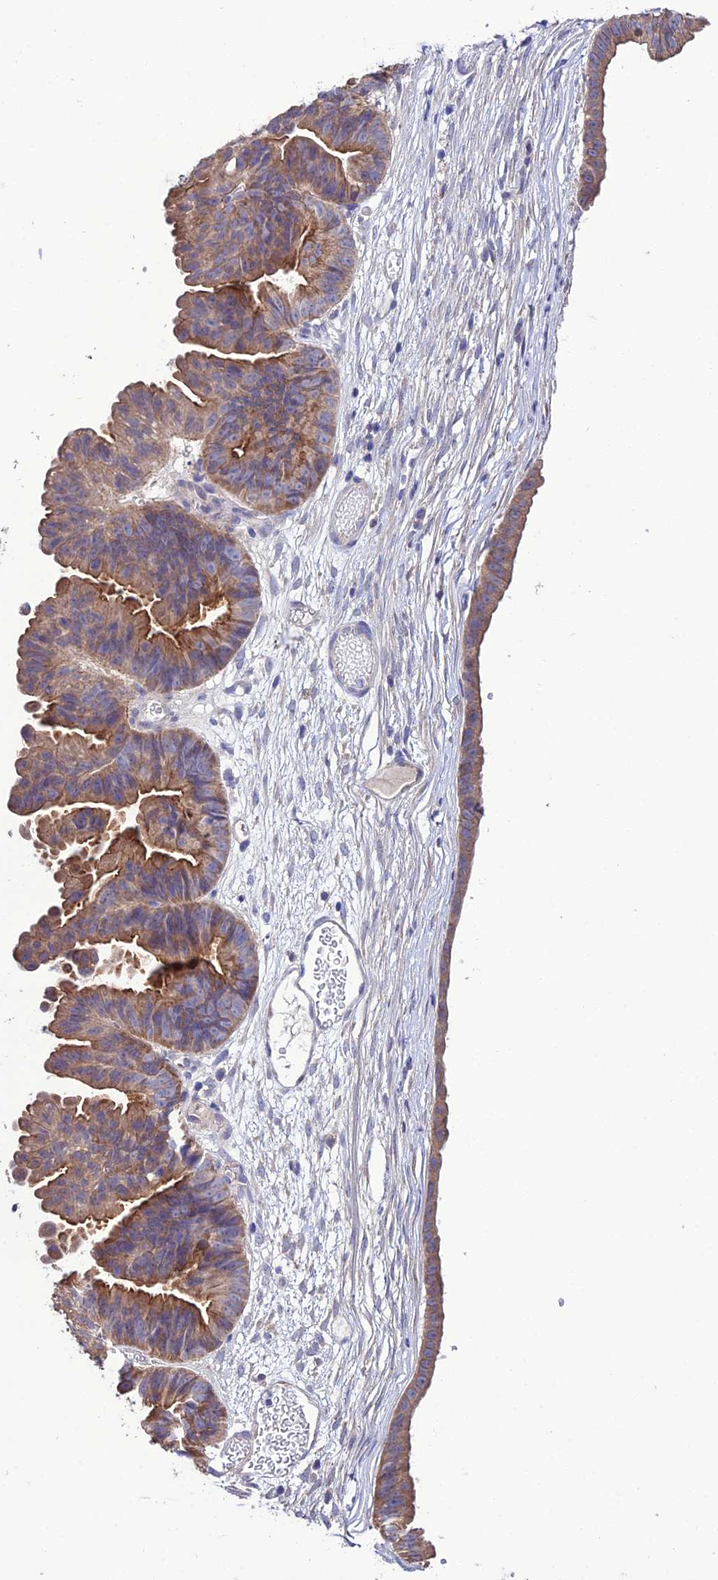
{"staining": {"intensity": "moderate", "quantity": ">75%", "location": "cytoplasmic/membranous"}, "tissue": "ovarian cancer", "cell_type": "Tumor cells", "image_type": "cancer", "snomed": [{"axis": "morphology", "description": "Cystadenocarcinoma, mucinous, NOS"}, {"axis": "topography", "description": "Ovary"}], "caption": "A brown stain shows moderate cytoplasmic/membranous positivity of a protein in human mucinous cystadenocarcinoma (ovarian) tumor cells.", "gene": "HOGA1", "patient": {"sex": "female", "age": 61}}